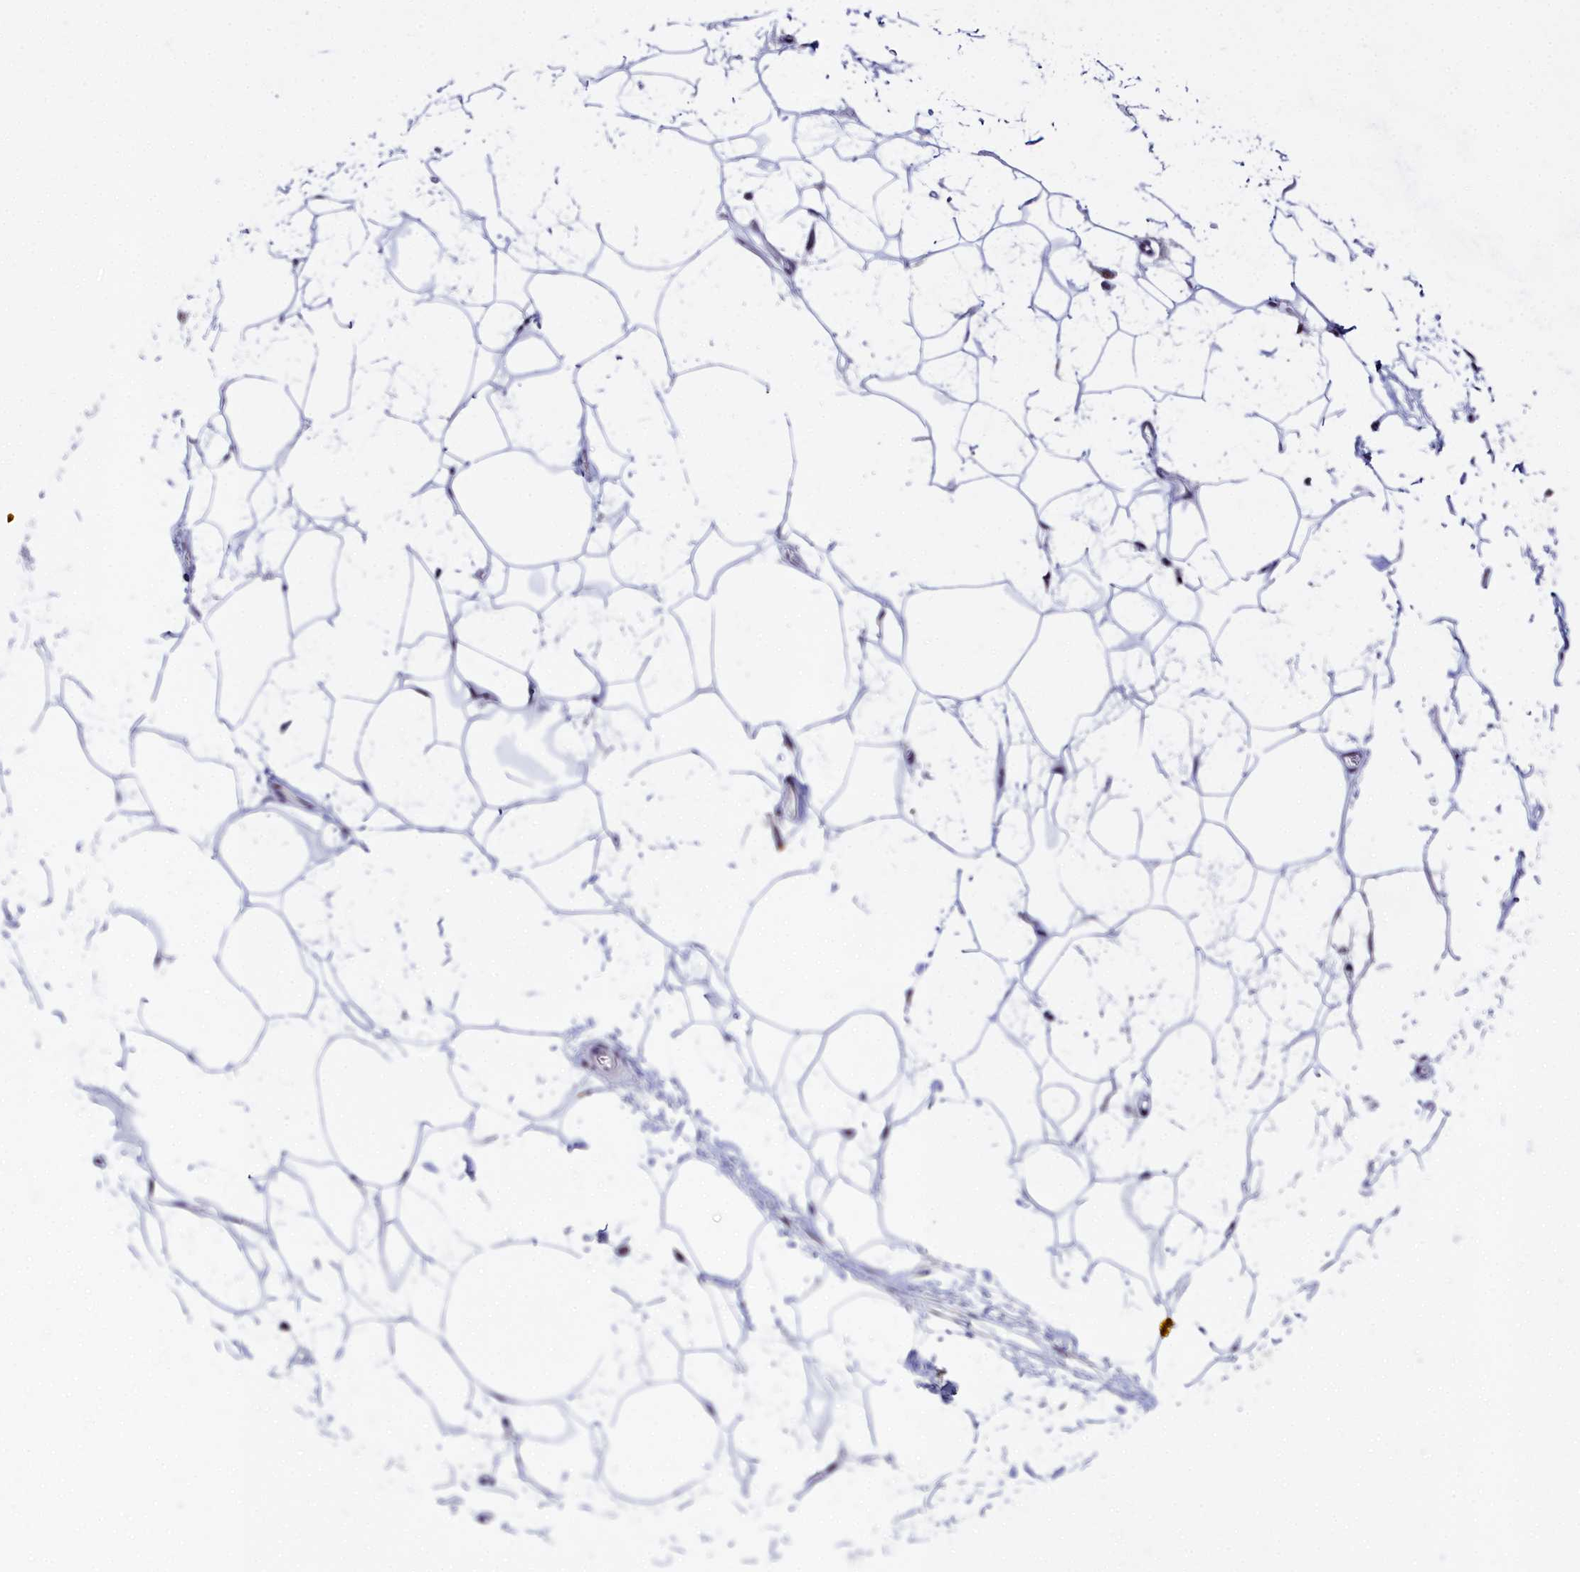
{"staining": {"intensity": "moderate", "quantity": "<25%", "location": "nuclear"}, "tissue": "adipose tissue", "cell_type": "Adipocytes", "image_type": "normal", "snomed": [{"axis": "morphology", "description": "Normal tissue, NOS"}, {"axis": "morphology", "description": "Adenocarcinoma, NOS"}, {"axis": "topography", "description": "Rectum"}, {"axis": "topography", "description": "Vagina"}, {"axis": "topography", "description": "Peripheral nerve tissue"}], "caption": "Immunohistochemical staining of unremarkable adipose tissue reveals moderate nuclear protein staining in approximately <25% of adipocytes.", "gene": "CCDC97", "patient": {"sex": "female", "age": 71}}